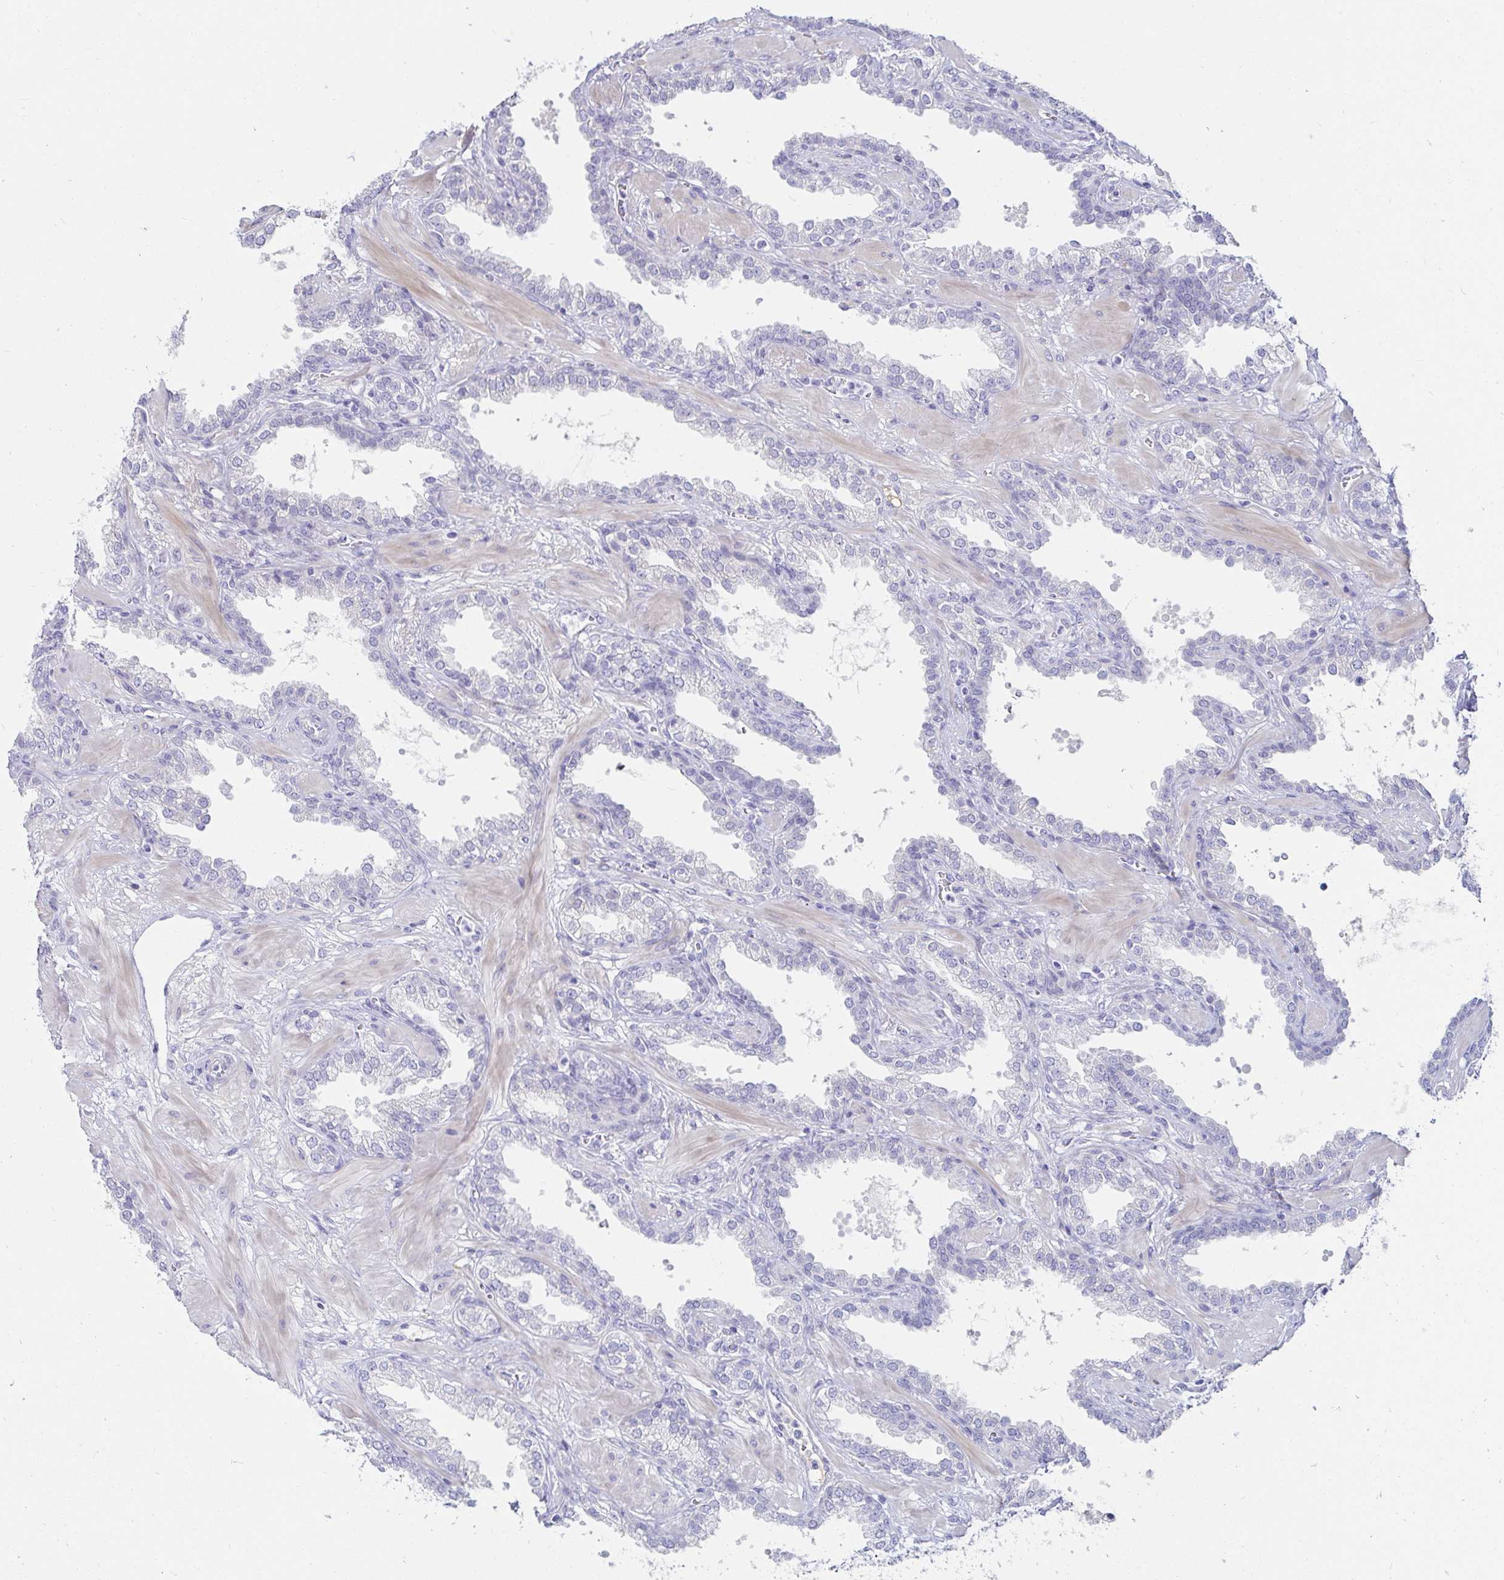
{"staining": {"intensity": "negative", "quantity": "none", "location": "none"}, "tissue": "prostate cancer", "cell_type": "Tumor cells", "image_type": "cancer", "snomed": [{"axis": "morphology", "description": "Adenocarcinoma, High grade"}, {"axis": "topography", "description": "Prostate"}], "caption": "The micrograph displays no significant staining in tumor cells of prostate cancer (high-grade adenocarcinoma). (Brightfield microscopy of DAB (3,3'-diaminobenzidine) IHC at high magnification).", "gene": "C4orf17", "patient": {"sex": "male", "age": 60}}